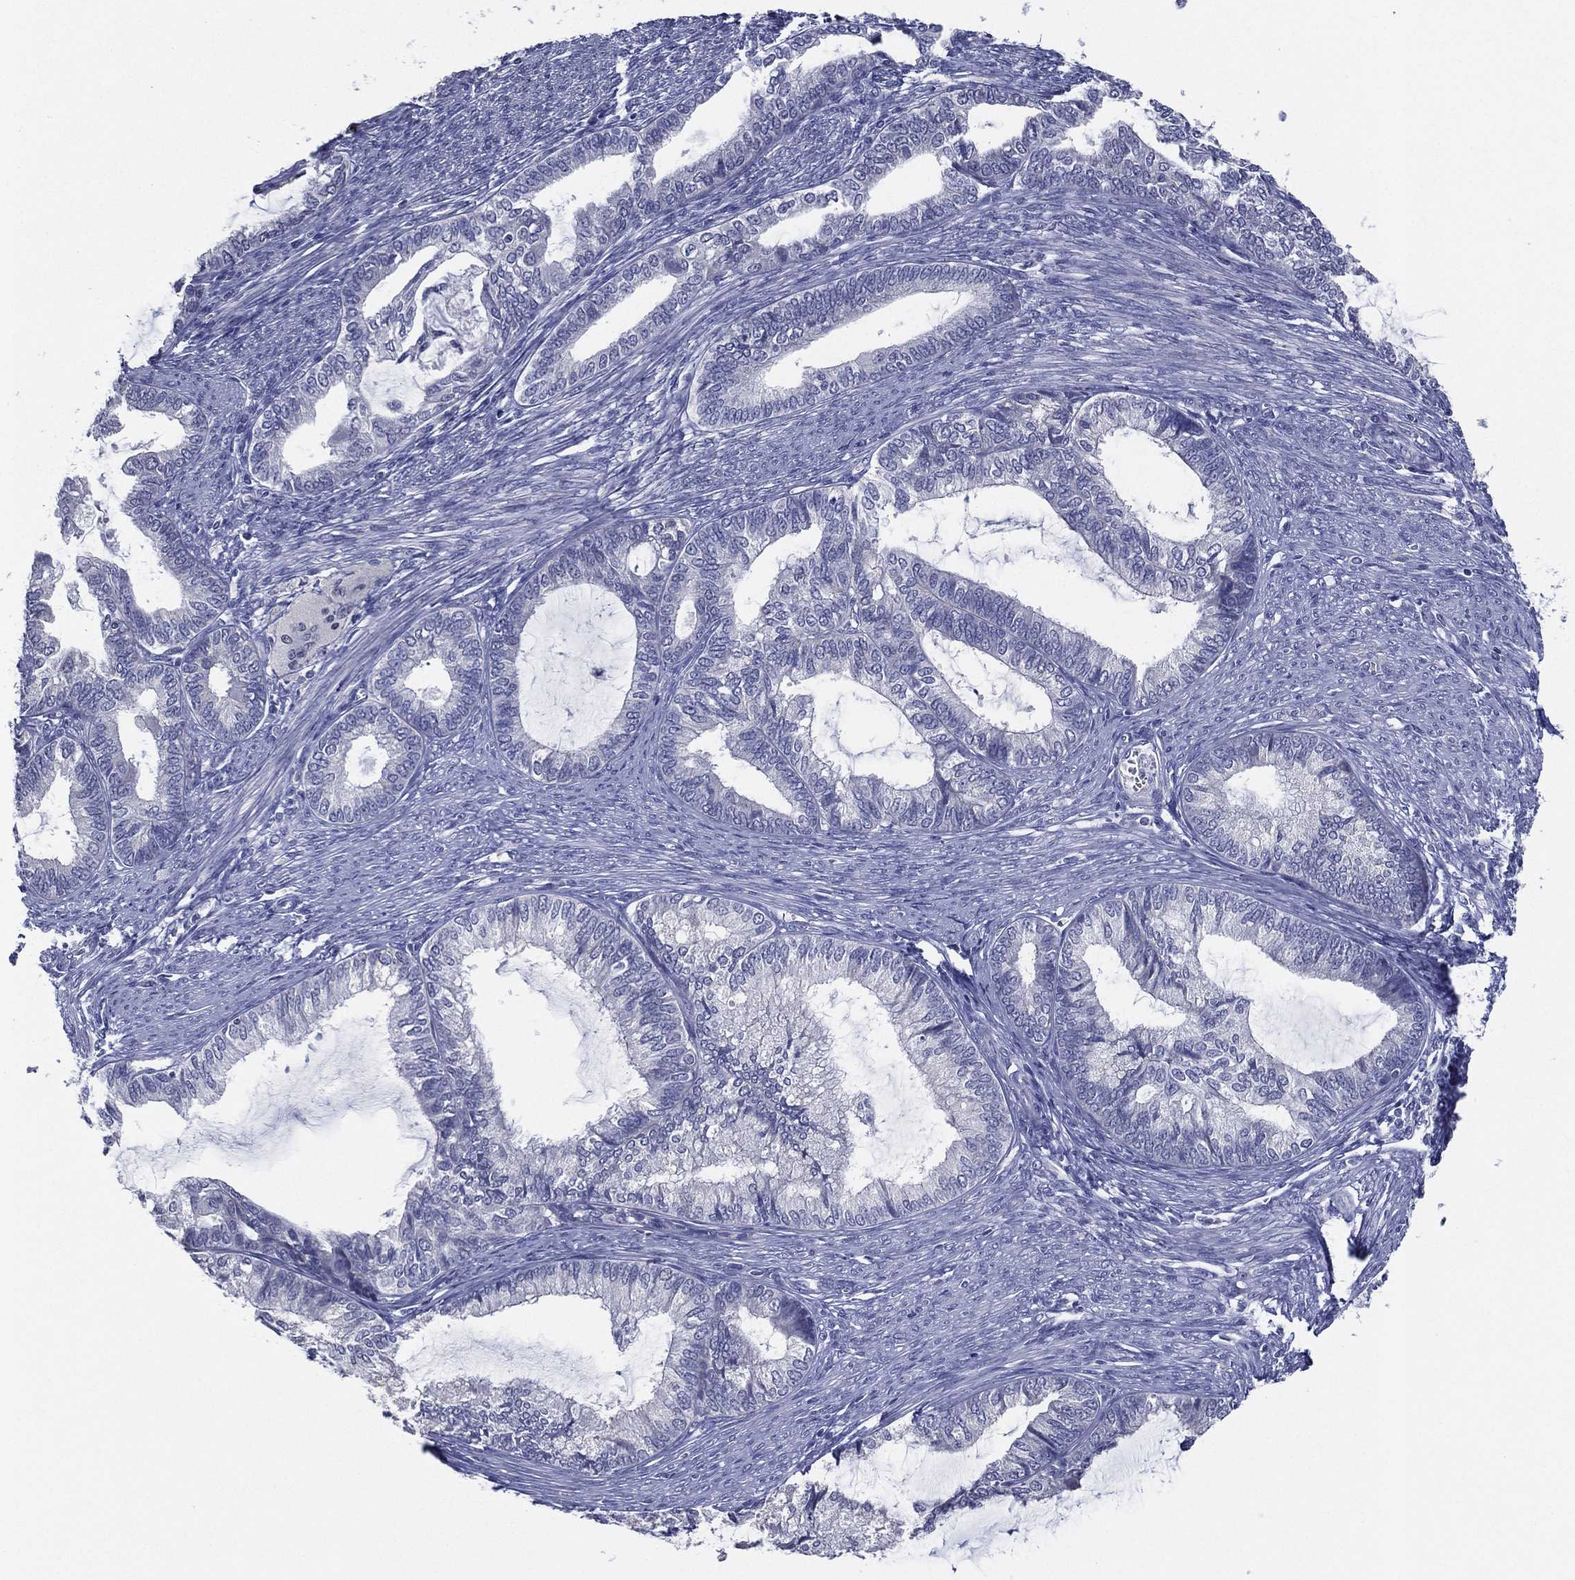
{"staining": {"intensity": "negative", "quantity": "none", "location": "none"}, "tissue": "endometrial cancer", "cell_type": "Tumor cells", "image_type": "cancer", "snomed": [{"axis": "morphology", "description": "Adenocarcinoma, NOS"}, {"axis": "topography", "description": "Endometrium"}], "caption": "Tumor cells show no significant staining in adenocarcinoma (endometrial).", "gene": "SLC13A4", "patient": {"sex": "female", "age": 86}}